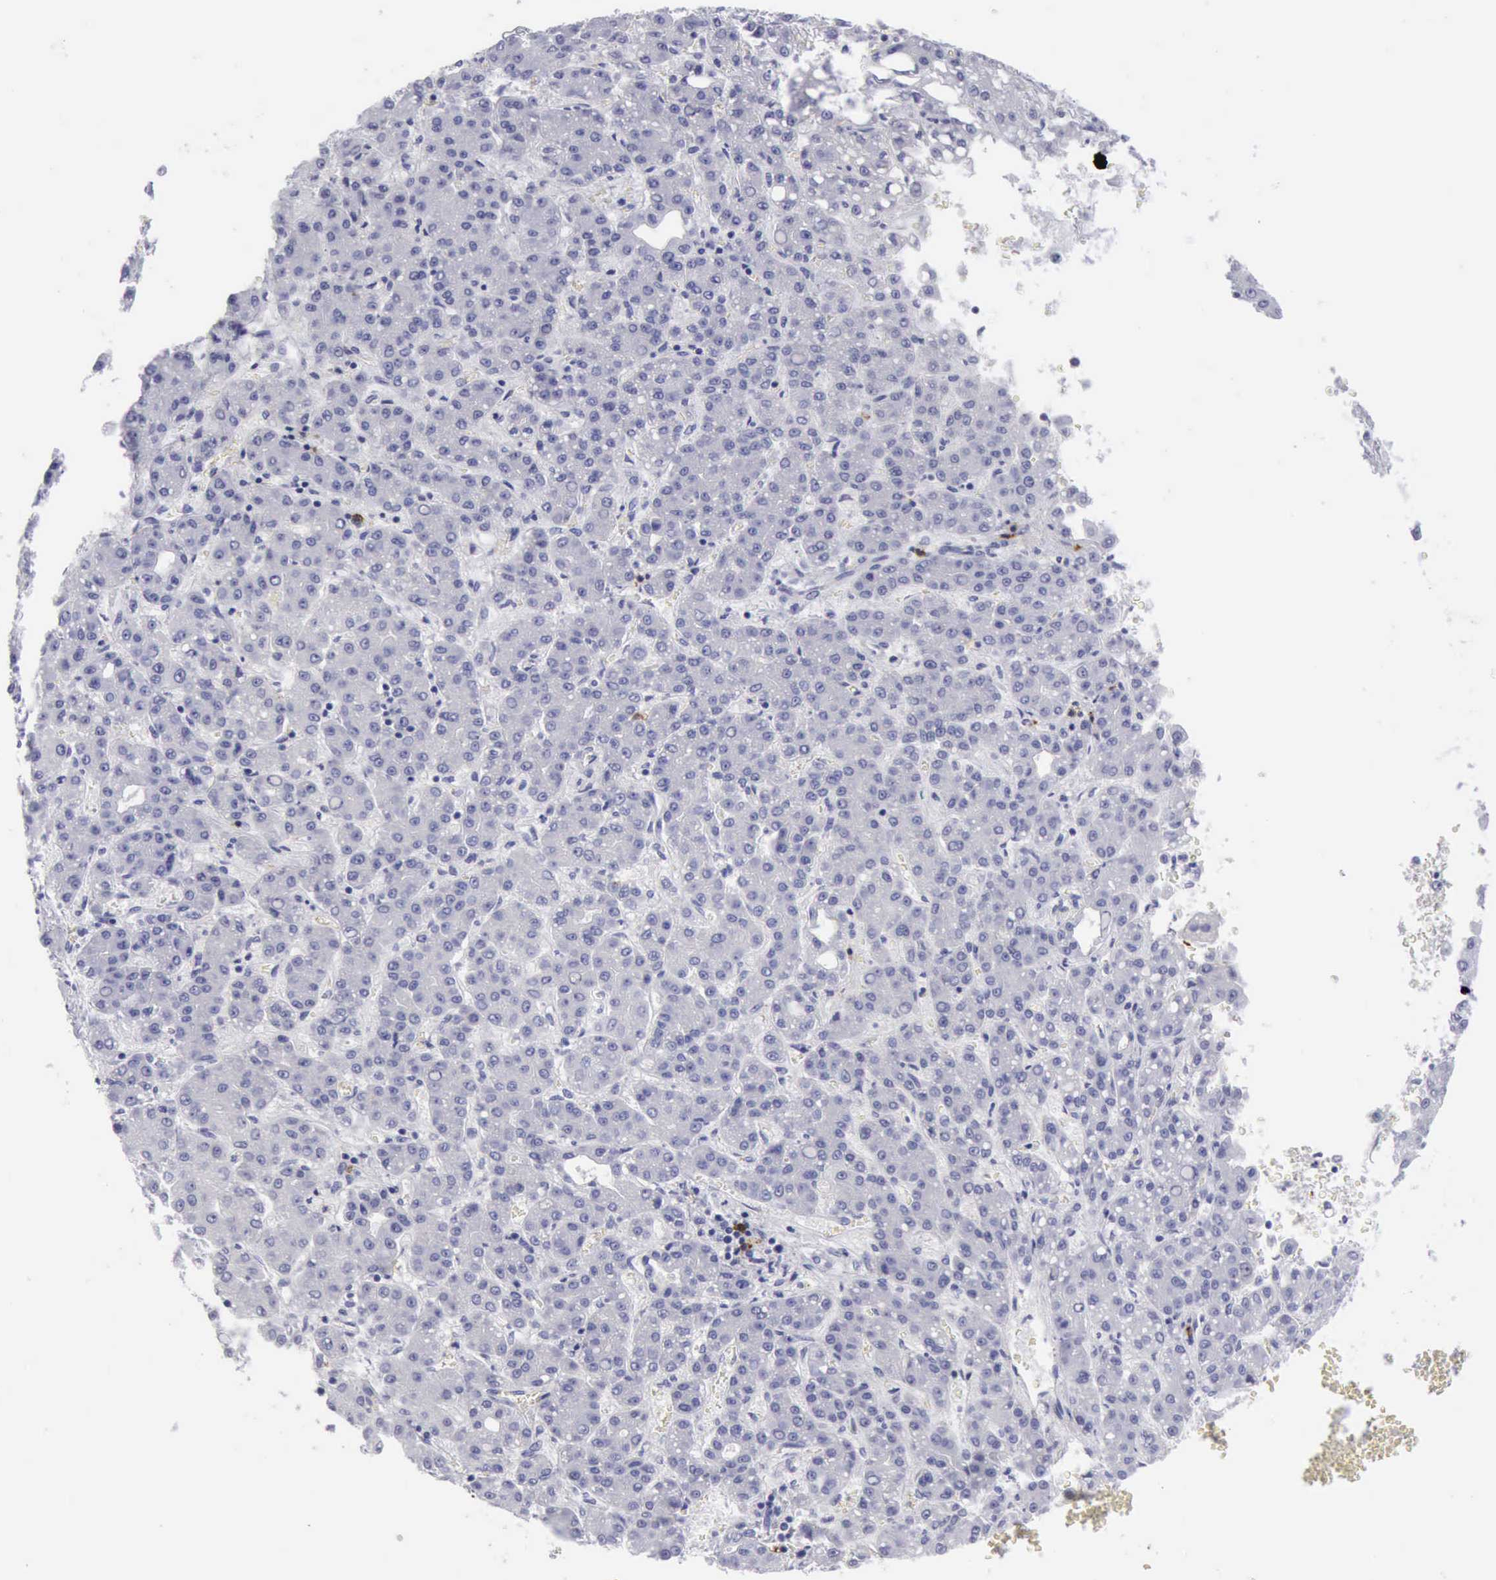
{"staining": {"intensity": "negative", "quantity": "none", "location": "none"}, "tissue": "liver cancer", "cell_type": "Tumor cells", "image_type": "cancer", "snomed": [{"axis": "morphology", "description": "Carcinoma, Hepatocellular, NOS"}, {"axis": "topography", "description": "Liver"}], "caption": "The photomicrograph reveals no staining of tumor cells in hepatocellular carcinoma (liver).", "gene": "NCAM1", "patient": {"sex": "male", "age": 69}}